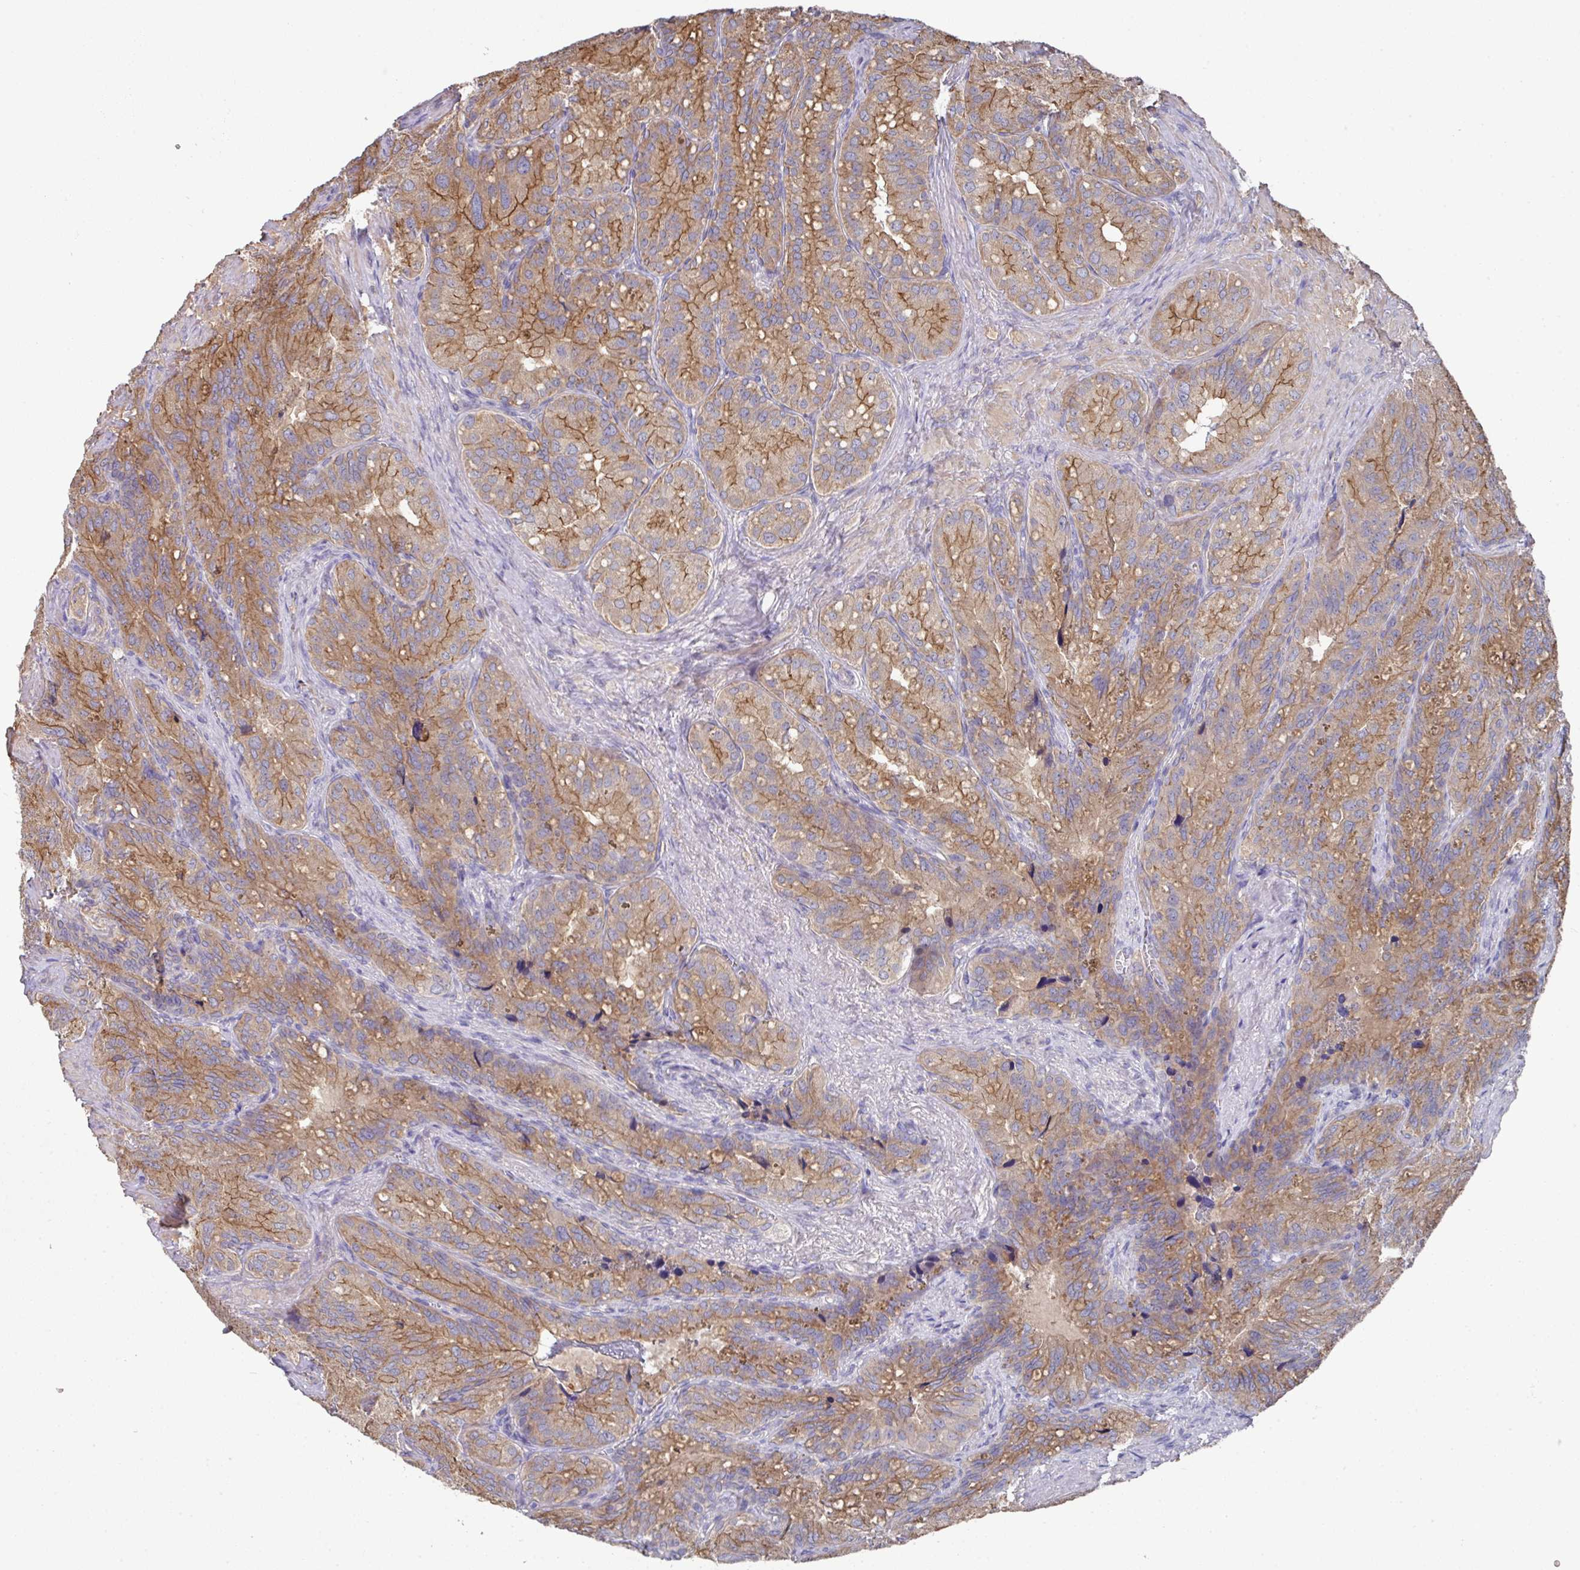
{"staining": {"intensity": "moderate", "quantity": ">75%", "location": "cytoplasmic/membranous"}, "tissue": "seminal vesicle", "cell_type": "Glandular cells", "image_type": "normal", "snomed": [{"axis": "morphology", "description": "Normal tissue, NOS"}, {"axis": "topography", "description": "Seminal veicle"}], "caption": "Immunohistochemistry of normal human seminal vesicle displays medium levels of moderate cytoplasmic/membranous positivity in approximately >75% of glandular cells. The staining was performed using DAB, with brown indicating positive protein expression. Nuclei are stained blue with hematoxylin.", "gene": "PRR5", "patient": {"sex": "male", "age": 69}}